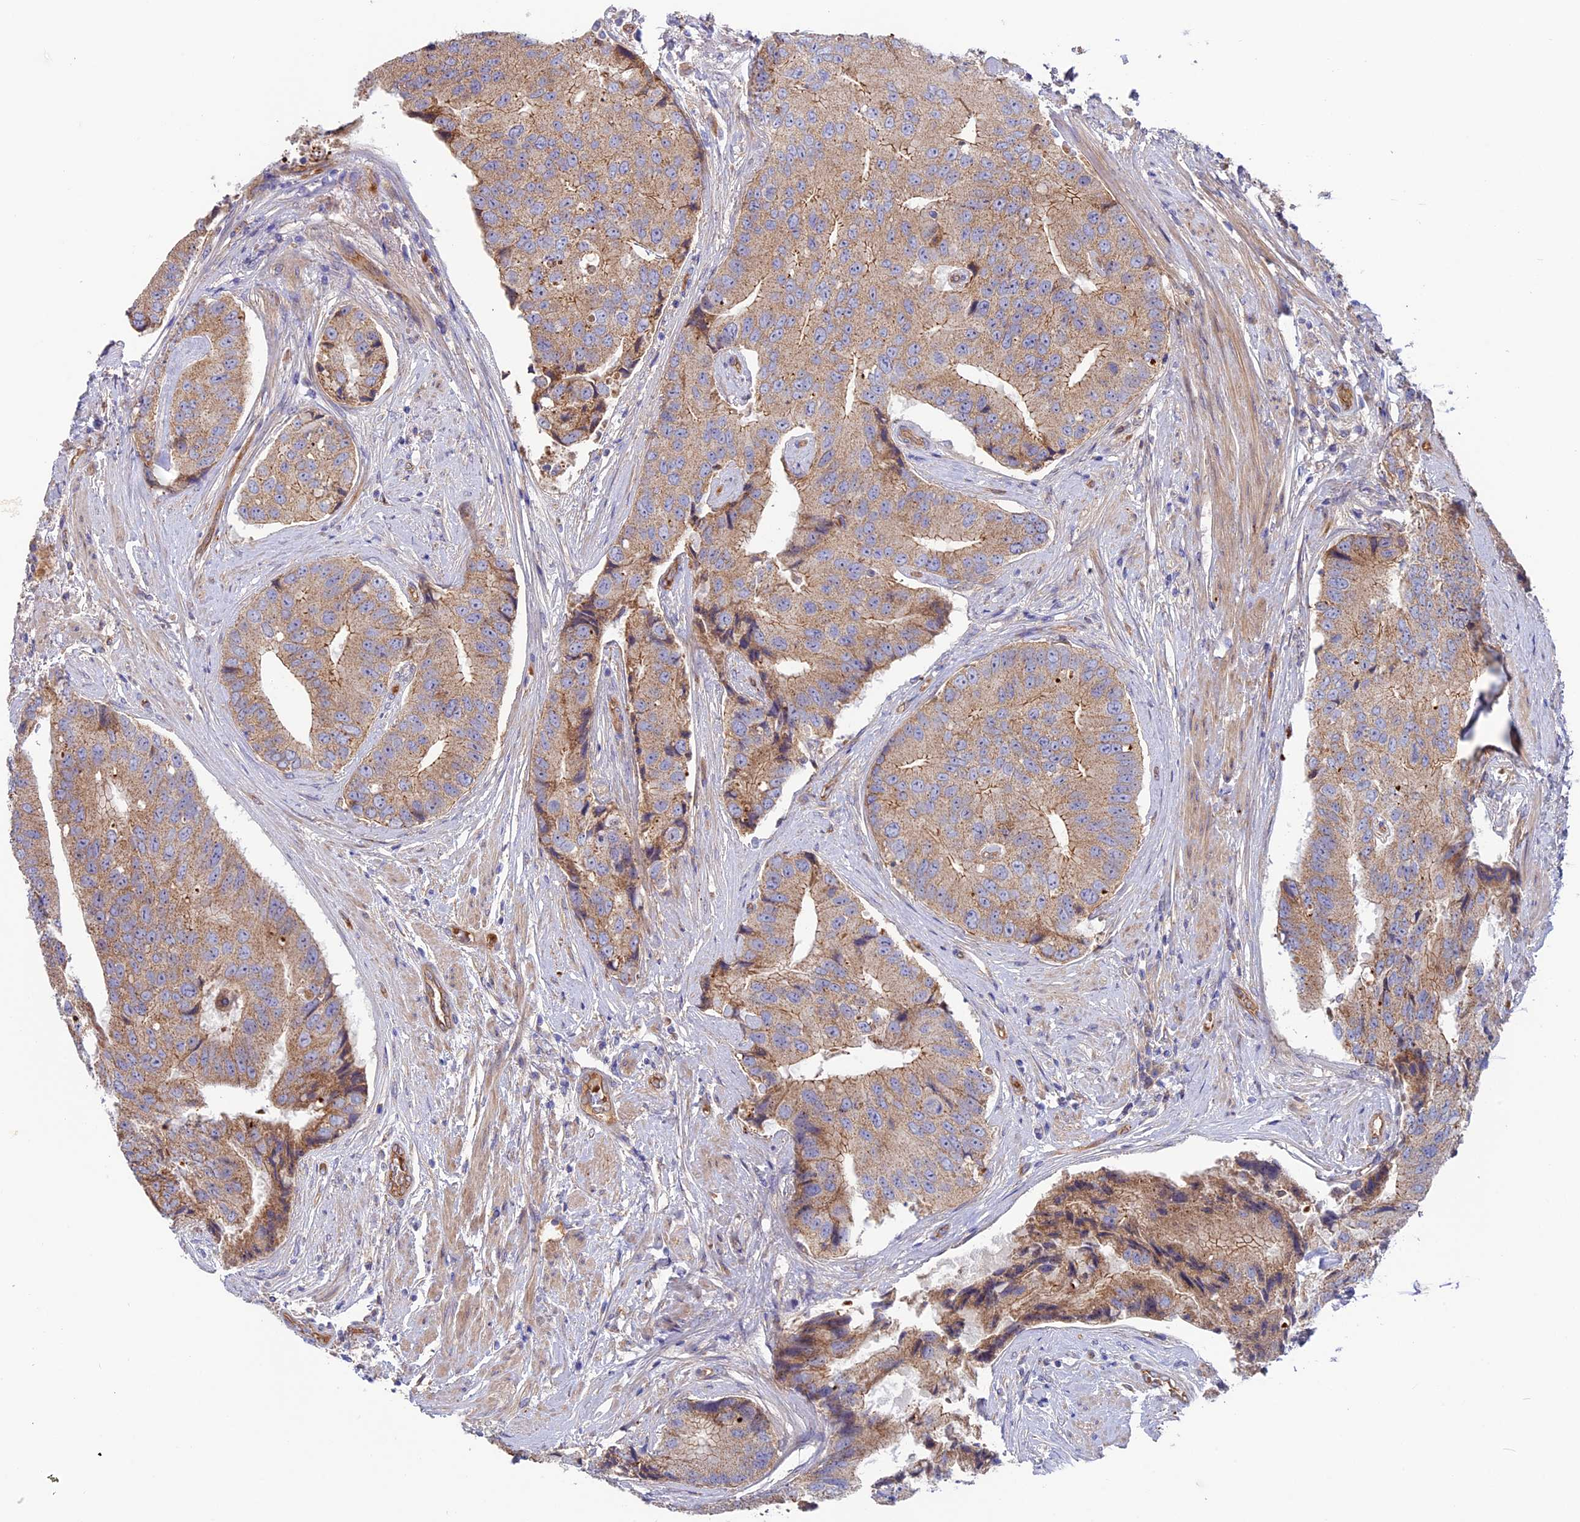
{"staining": {"intensity": "moderate", "quantity": ">75%", "location": "cytoplasmic/membranous"}, "tissue": "prostate cancer", "cell_type": "Tumor cells", "image_type": "cancer", "snomed": [{"axis": "morphology", "description": "Adenocarcinoma, High grade"}, {"axis": "topography", "description": "Prostate"}], "caption": "Brown immunohistochemical staining in human prostate adenocarcinoma (high-grade) exhibits moderate cytoplasmic/membranous staining in about >75% of tumor cells.", "gene": "DUS3L", "patient": {"sex": "male", "age": 70}}